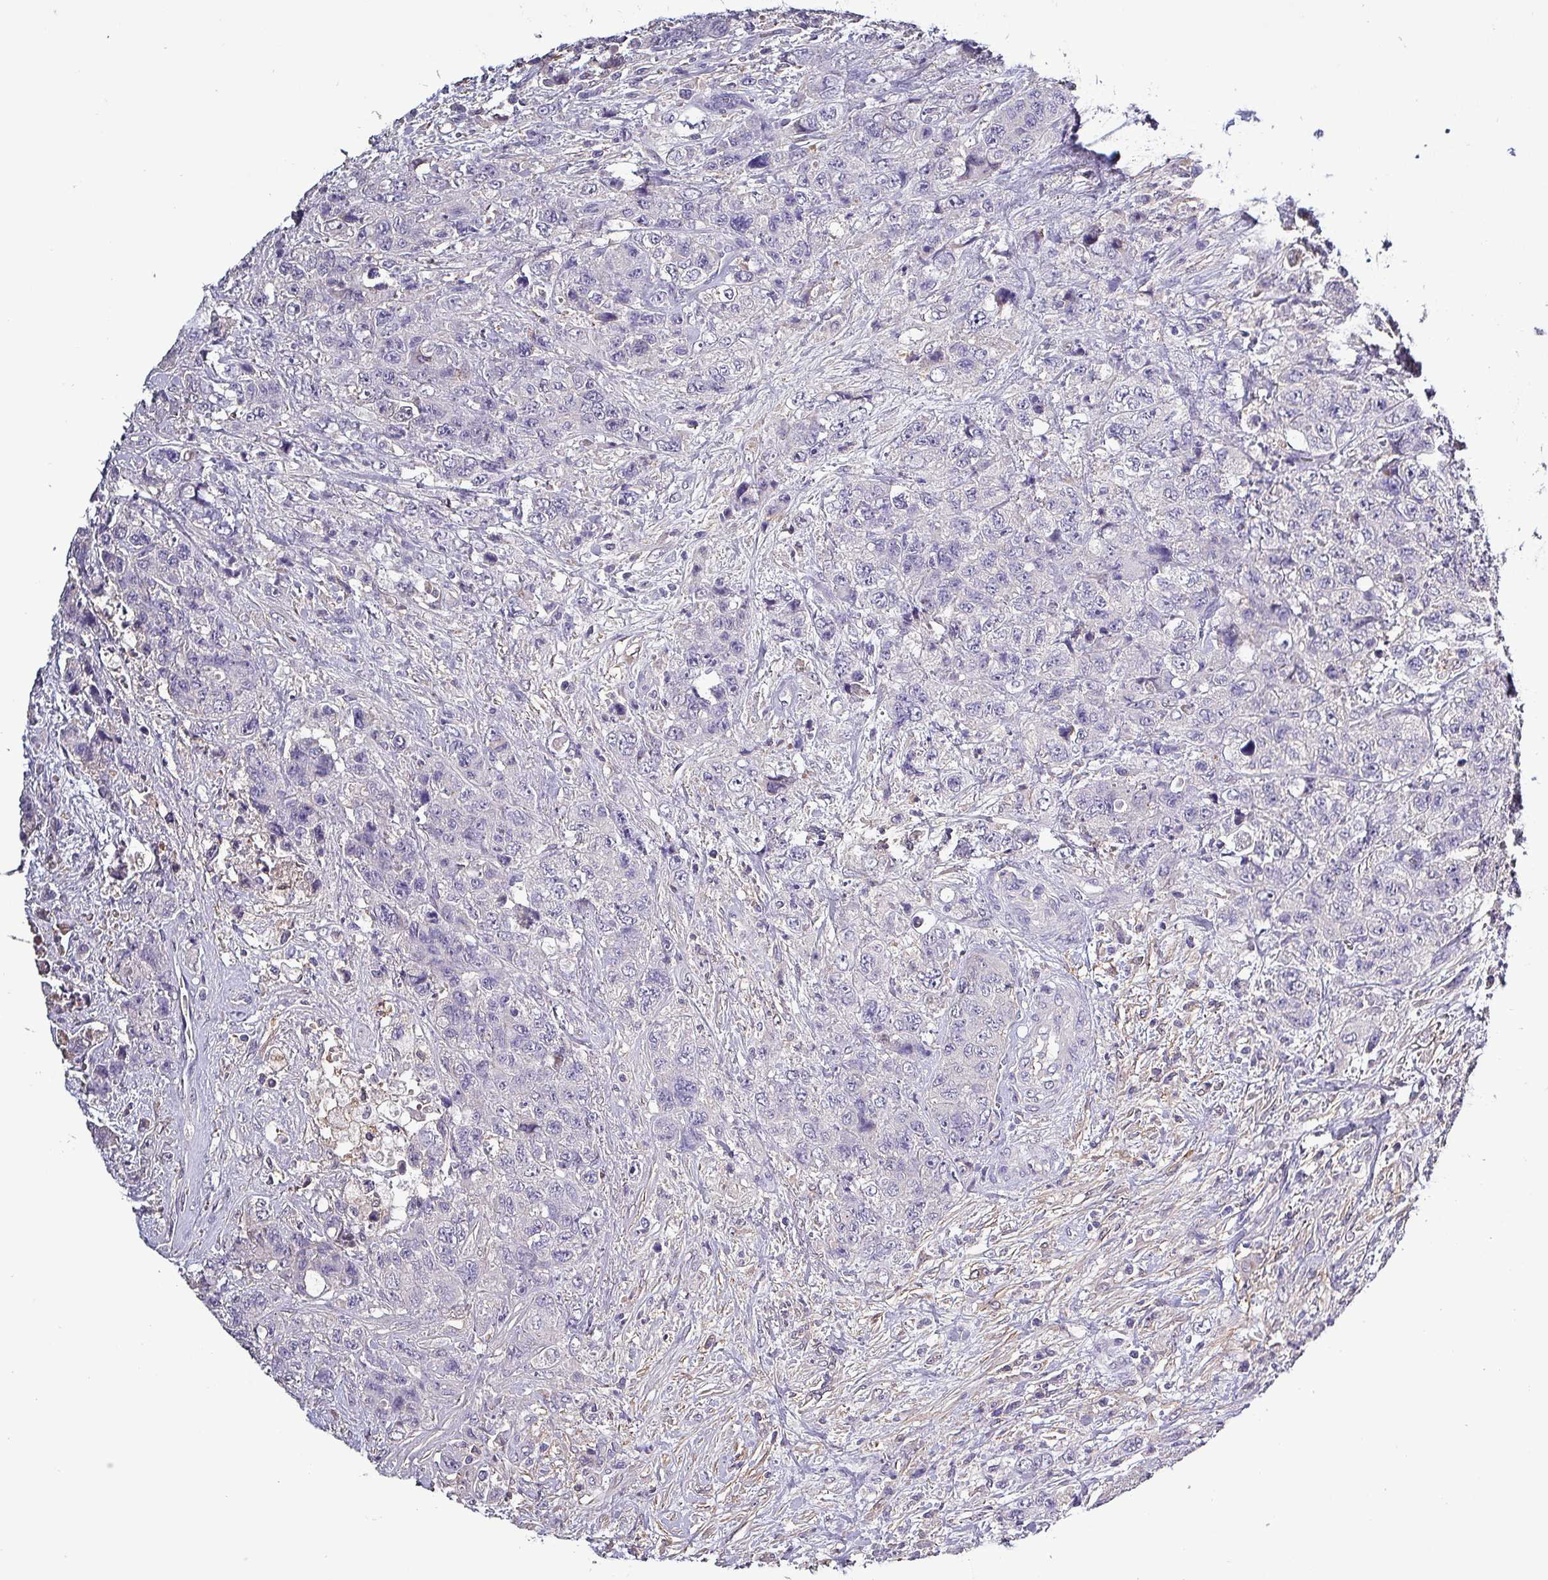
{"staining": {"intensity": "negative", "quantity": "none", "location": "none"}, "tissue": "urothelial cancer", "cell_type": "Tumor cells", "image_type": "cancer", "snomed": [{"axis": "morphology", "description": "Urothelial carcinoma, High grade"}, {"axis": "topography", "description": "Urinary bladder"}], "caption": "Immunohistochemical staining of urothelial carcinoma (high-grade) displays no significant positivity in tumor cells.", "gene": "HTRA4", "patient": {"sex": "female", "age": 78}}